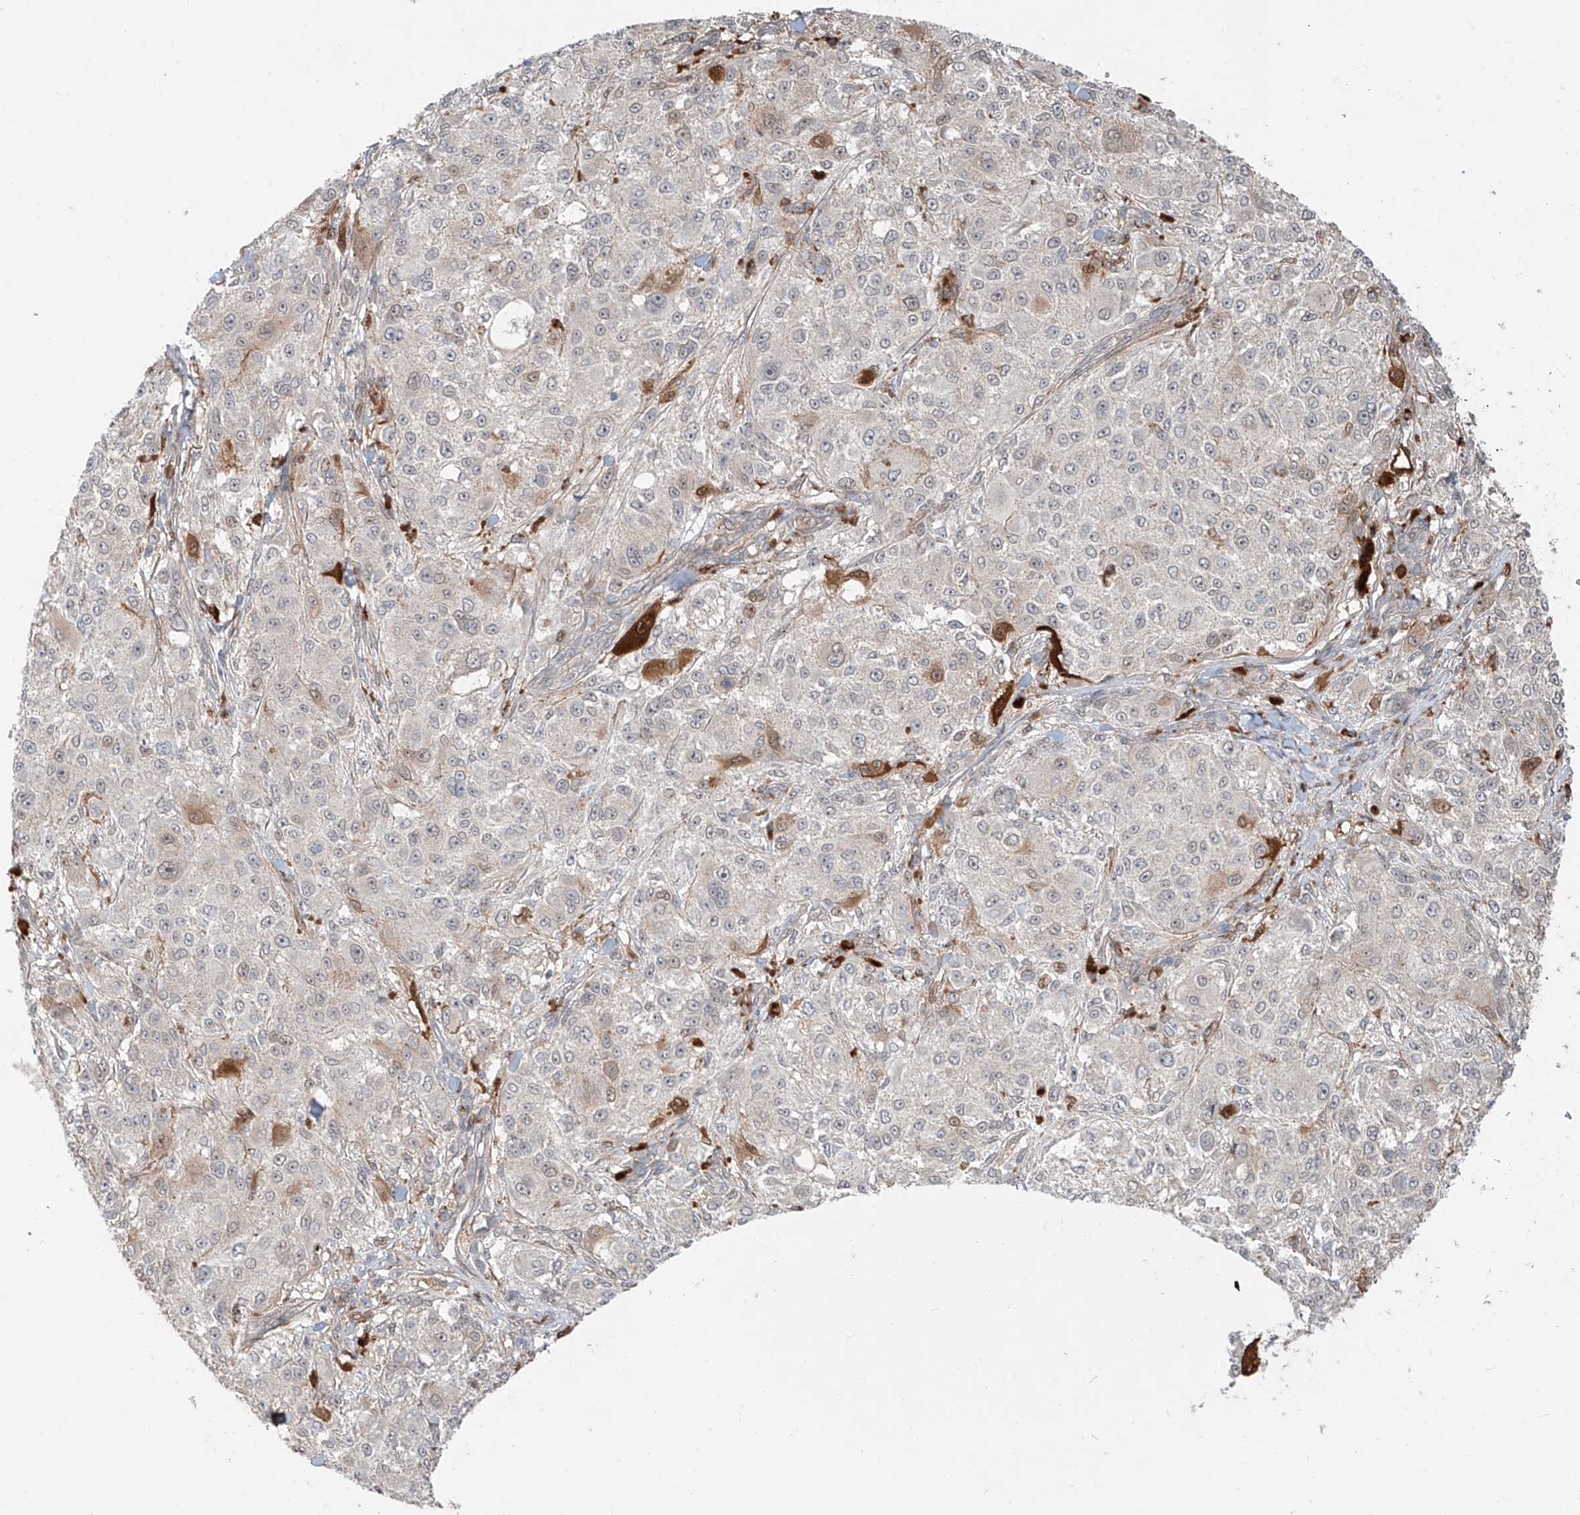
{"staining": {"intensity": "moderate", "quantity": "<25%", "location": "cytoplasmic/membranous,nuclear"}, "tissue": "melanoma", "cell_type": "Tumor cells", "image_type": "cancer", "snomed": [{"axis": "morphology", "description": "Necrosis, NOS"}, {"axis": "morphology", "description": "Malignant melanoma, NOS"}, {"axis": "topography", "description": "Skin"}], "caption": "About <25% of tumor cells in melanoma display moderate cytoplasmic/membranous and nuclear protein staining as visualized by brown immunohistochemical staining.", "gene": "CEP162", "patient": {"sex": "female", "age": 87}}